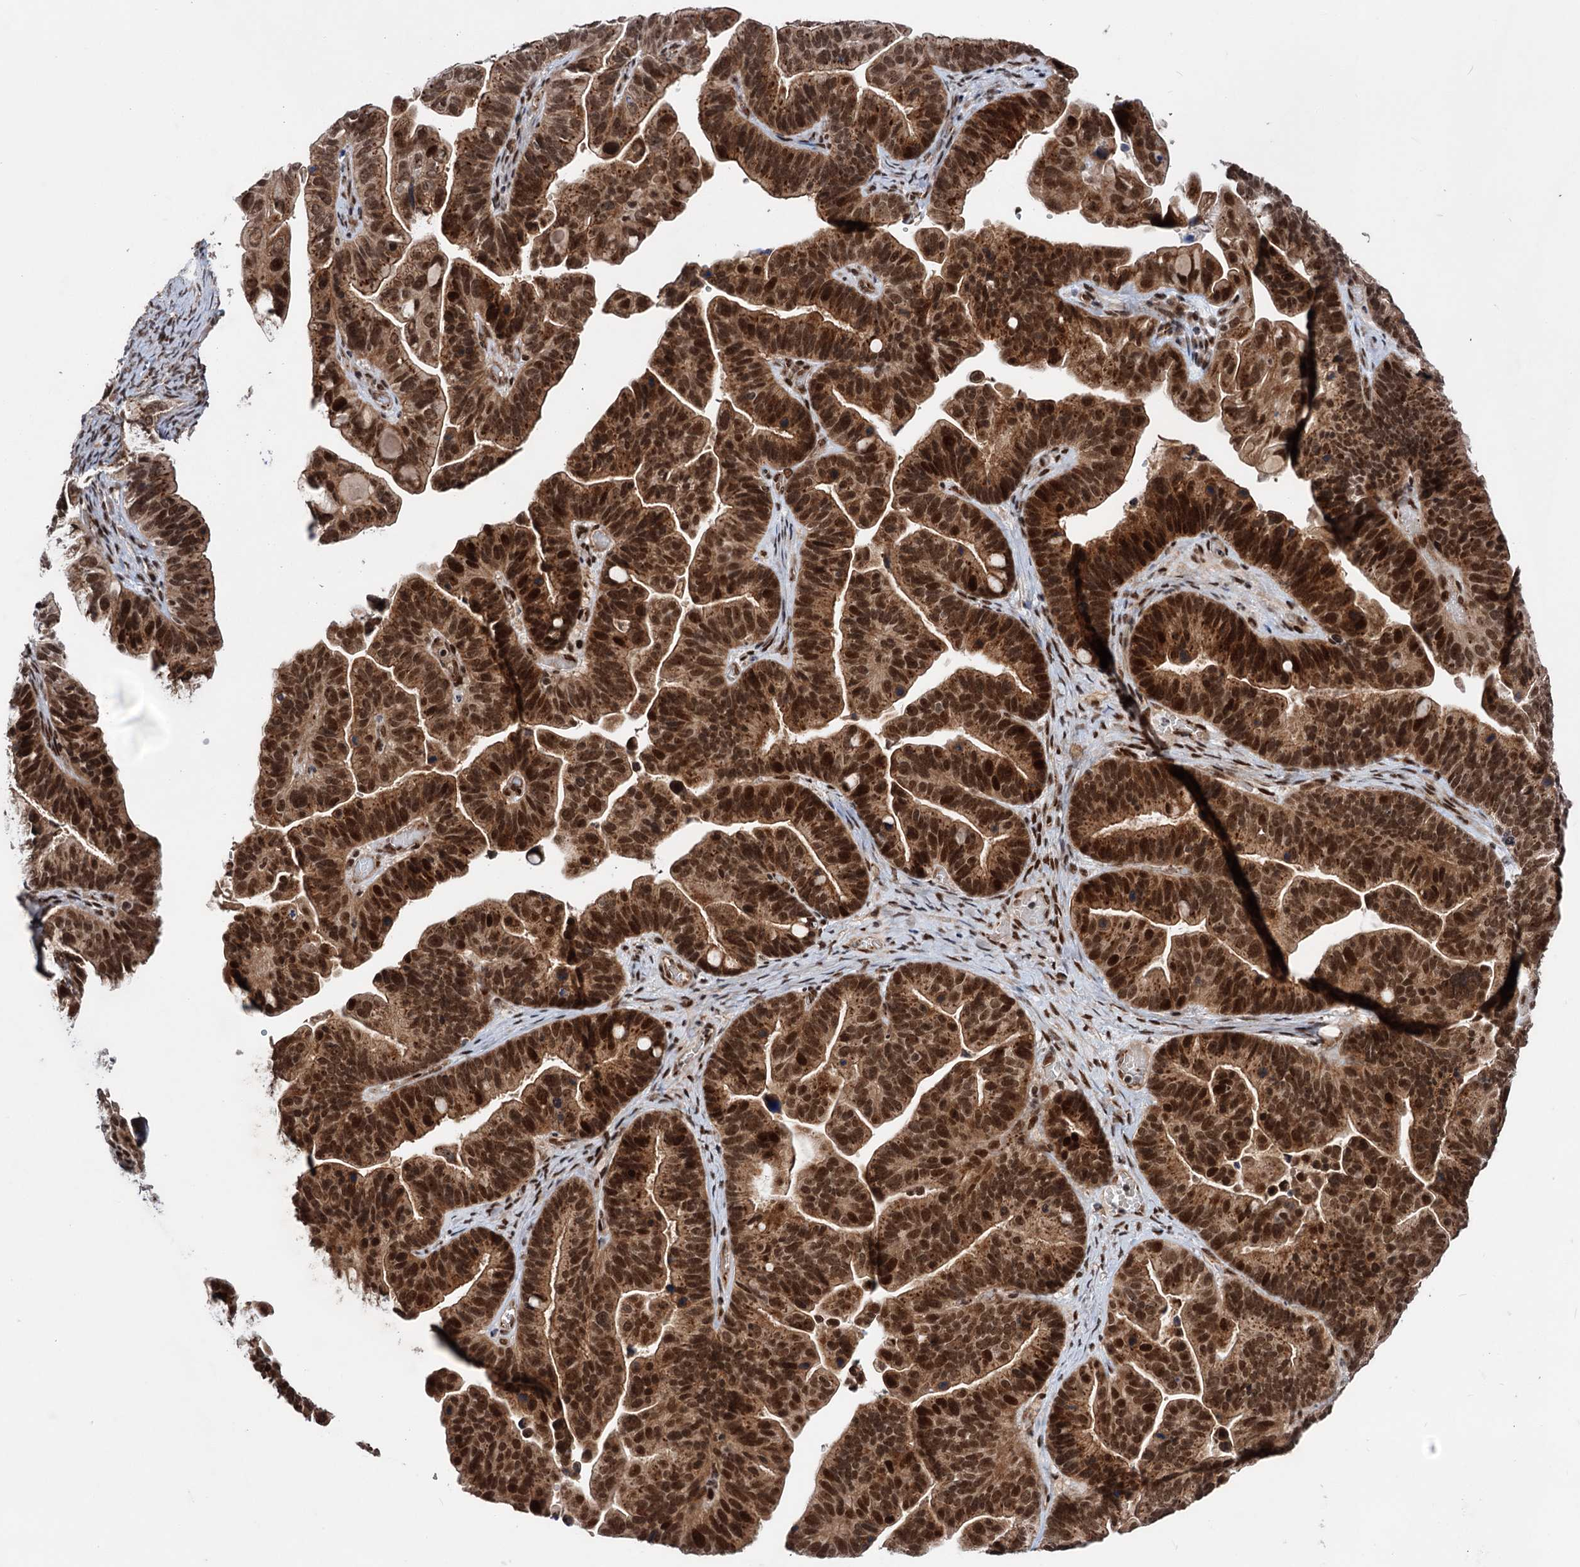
{"staining": {"intensity": "strong", "quantity": ">75%", "location": "cytoplasmic/membranous,nuclear"}, "tissue": "ovarian cancer", "cell_type": "Tumor cells", "image_type": "cancer", "snomed": [{"axis": "morphology", "description": "Cystadenocarcinoma, serous, NOS"}, {"axis": "topography", "description": "Ovary"}], "caption": "Human ovarian cancer (serous cystadenocarcinoma) stained with a brown dye exhibits strong cytoplasmic/membranous and nuclear positive expression in approximately >75% of tumor cells.", "gene": "MAML1", "patient": {"sex": "female", "age": 56}}